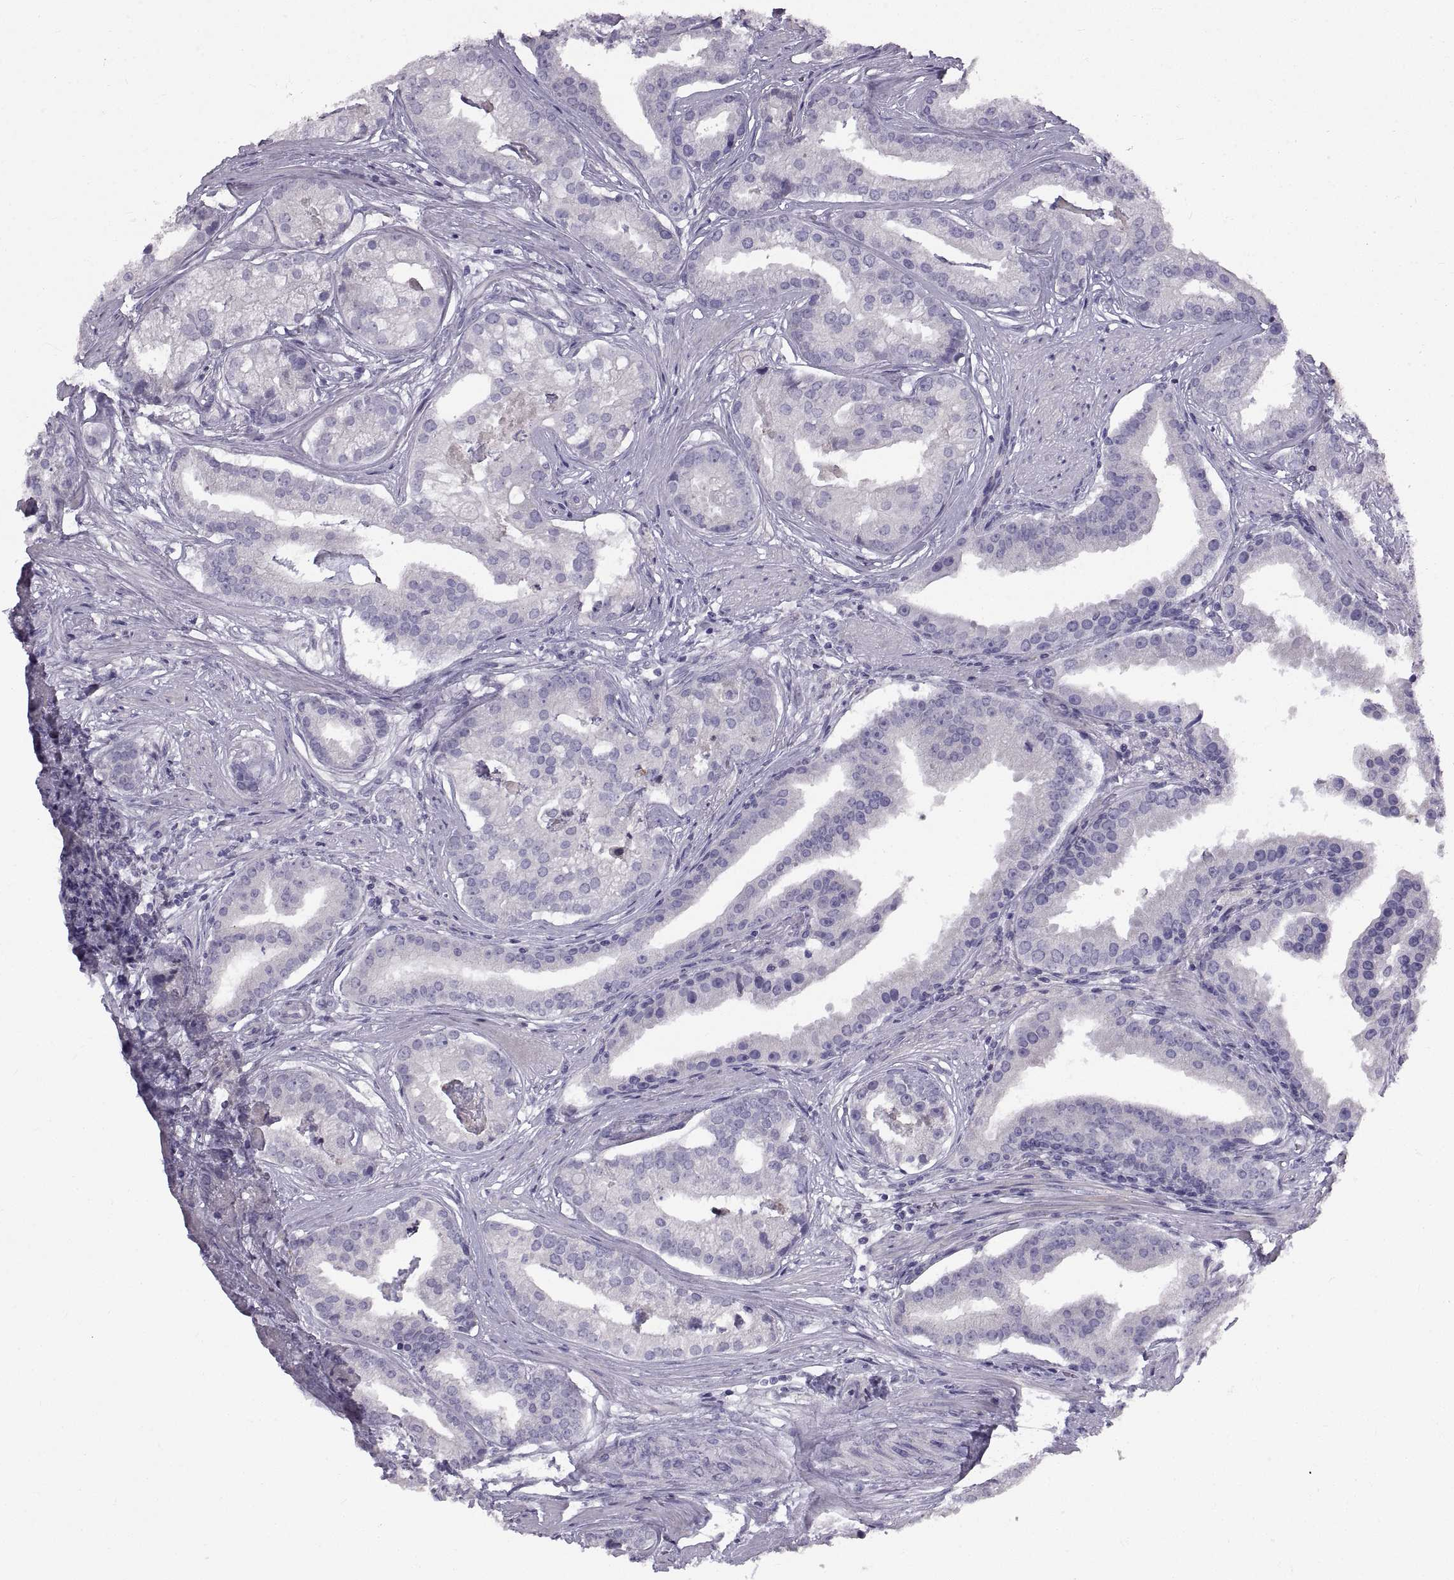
{"staining": {"intensity": "negative", "quantity": "none", "location": "none"}, "tissue": "prostate cancer", "cell_type": "Tumor cells", "image_type": "cancer", "snomed": [{"axis": "morphology", "description": "Adenocarcinoma, NOS"}, {"axis": "topography", "description": "Prostate and seminal vesicle, NOS"}, {"axis": "topography", "description": "Prostate"}], "caption": "This photomicrograph is of prostate cancer (adenocarcinoma) stained with IHC to label a protein in brown with the nuclei are counter-stained blue. There is no expression in tumor cells. (Stains: DAB IHC with hematoxylin counter stain, Microscopy: brightfield microscopy at high magnification).", "gene": "ADAM32", "patient": {"sex": "male", "age": 44}}